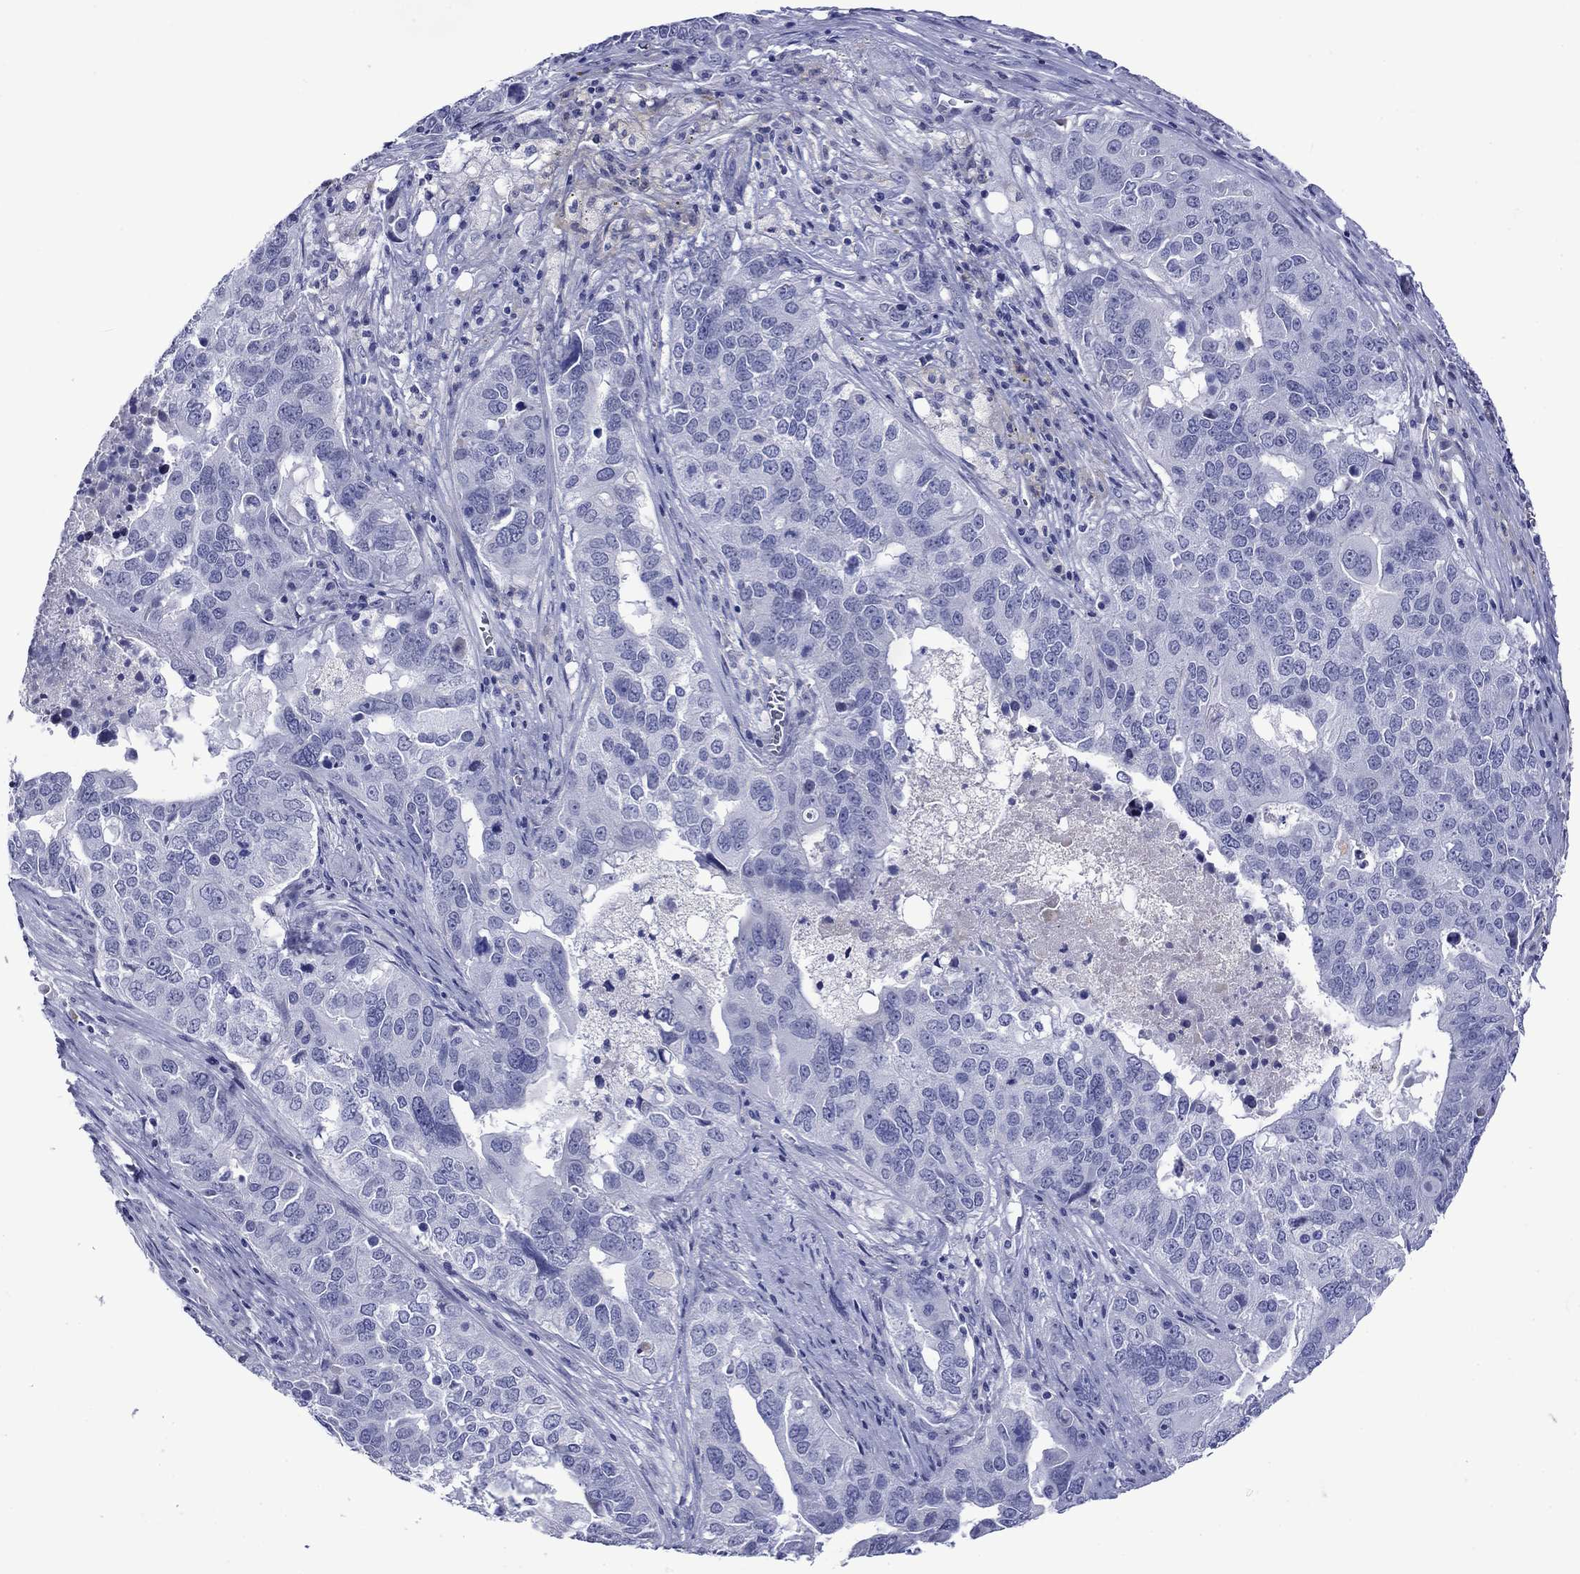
{"staining": {"intensity": "negative", "quantity": "none", "location": "none"}, "tissue": "ovarian cancer", "cell_type": "Tumor cells", "image_type": "cancer", "snomed": [{"axis": "morphology", "description": "Carcinoma, endometroid"}, {"axis": "topography", "description": "Soft tissue"}, {"axis": "topography", "description": "Ovary"}], "caption": "This micrograph is of endometroid carcinoma (ovarian) stained with IHC to label a protein in brown with the nuclei are counter-stained blue. There is no expression in tumor cells.", "gene": "APOA2", "patient": {"sex": "female", "age": 52}}